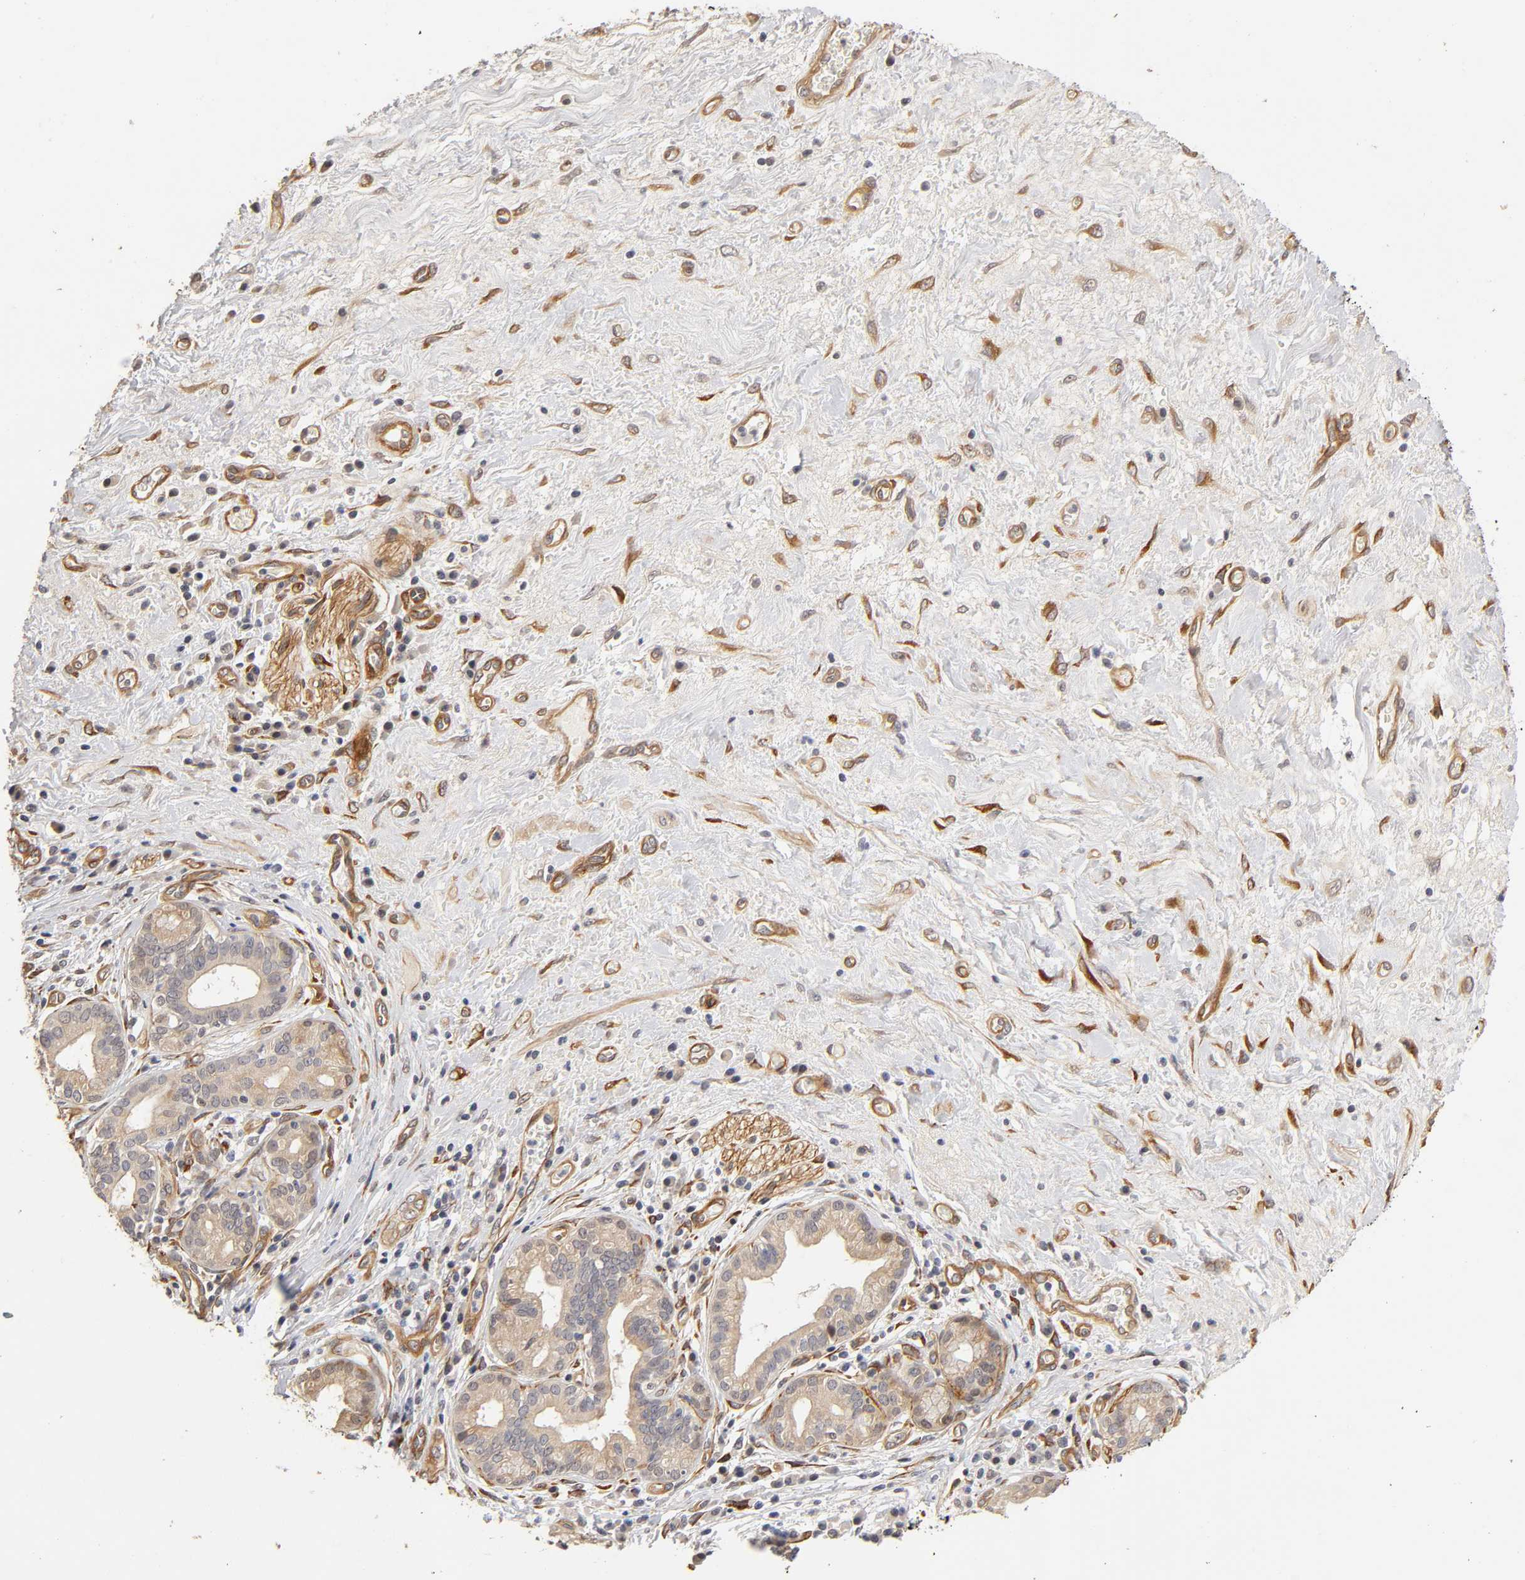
{"staining": {"intensity": "weak", "quantity": ">75%", "location": "cytoplasmic/membranous"}, "tissue": "pancreatic cancer", "cell_type": "Tumor cells", "image_type": "cancer", "snomed": [{"axis": "morphology", "description": "Adenocarcinoma, NOS"}, {"axis": "topography", "description": "Pancreas"}], "caption": "There is low levels of weak cytoplasmic/membranous positivity in tumor cells of pancreatic cancer (adenocarcinoma), as demonstrated by immunohistochemical staining (brown color).", "gene": "LAMB1", "patient": {"sex": "female", "age": 73}}